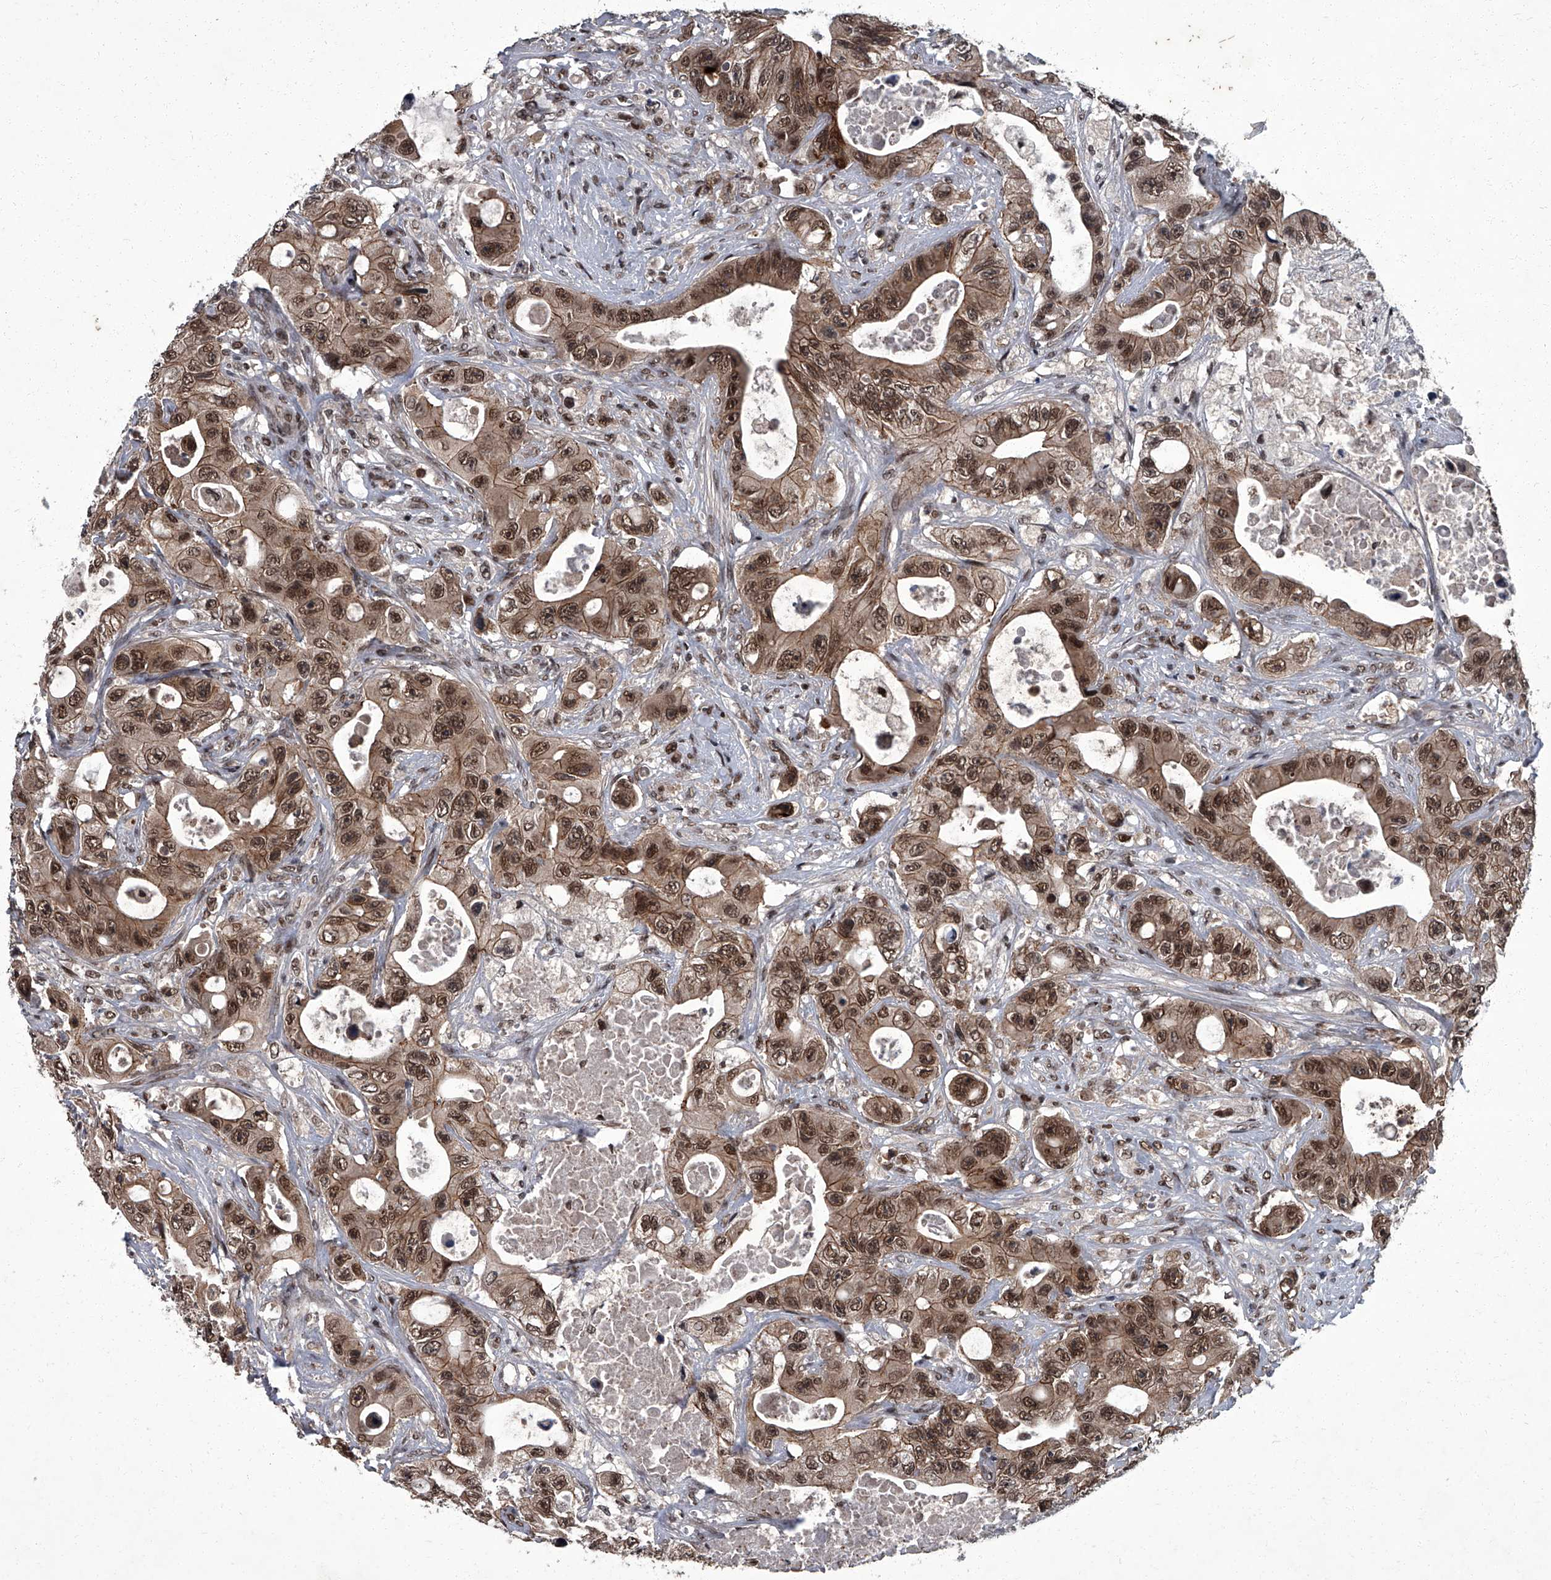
{"staining": {"intensity": "moderate", "quantity": ">75%", "location": "cytoplasmic/membranous,nuclear"}, "tissue": "colorectal cancer", "cell_type": "Tumor cells", "image_type": "cancer", "snomed": [{"axis": "morphology", "description": "Adenocarcinoma, NOS"}, {"axis": "topography", "description": "Colon"}], "caption": "Adenocarcinoma (colorectal) stained with IHC displays moderate cytoplasmic/membranous and nuclear positivity in about >75% of tumor cells.", "gene": "ZNF518B", "patient": {"sex": "female", "age": 46}}